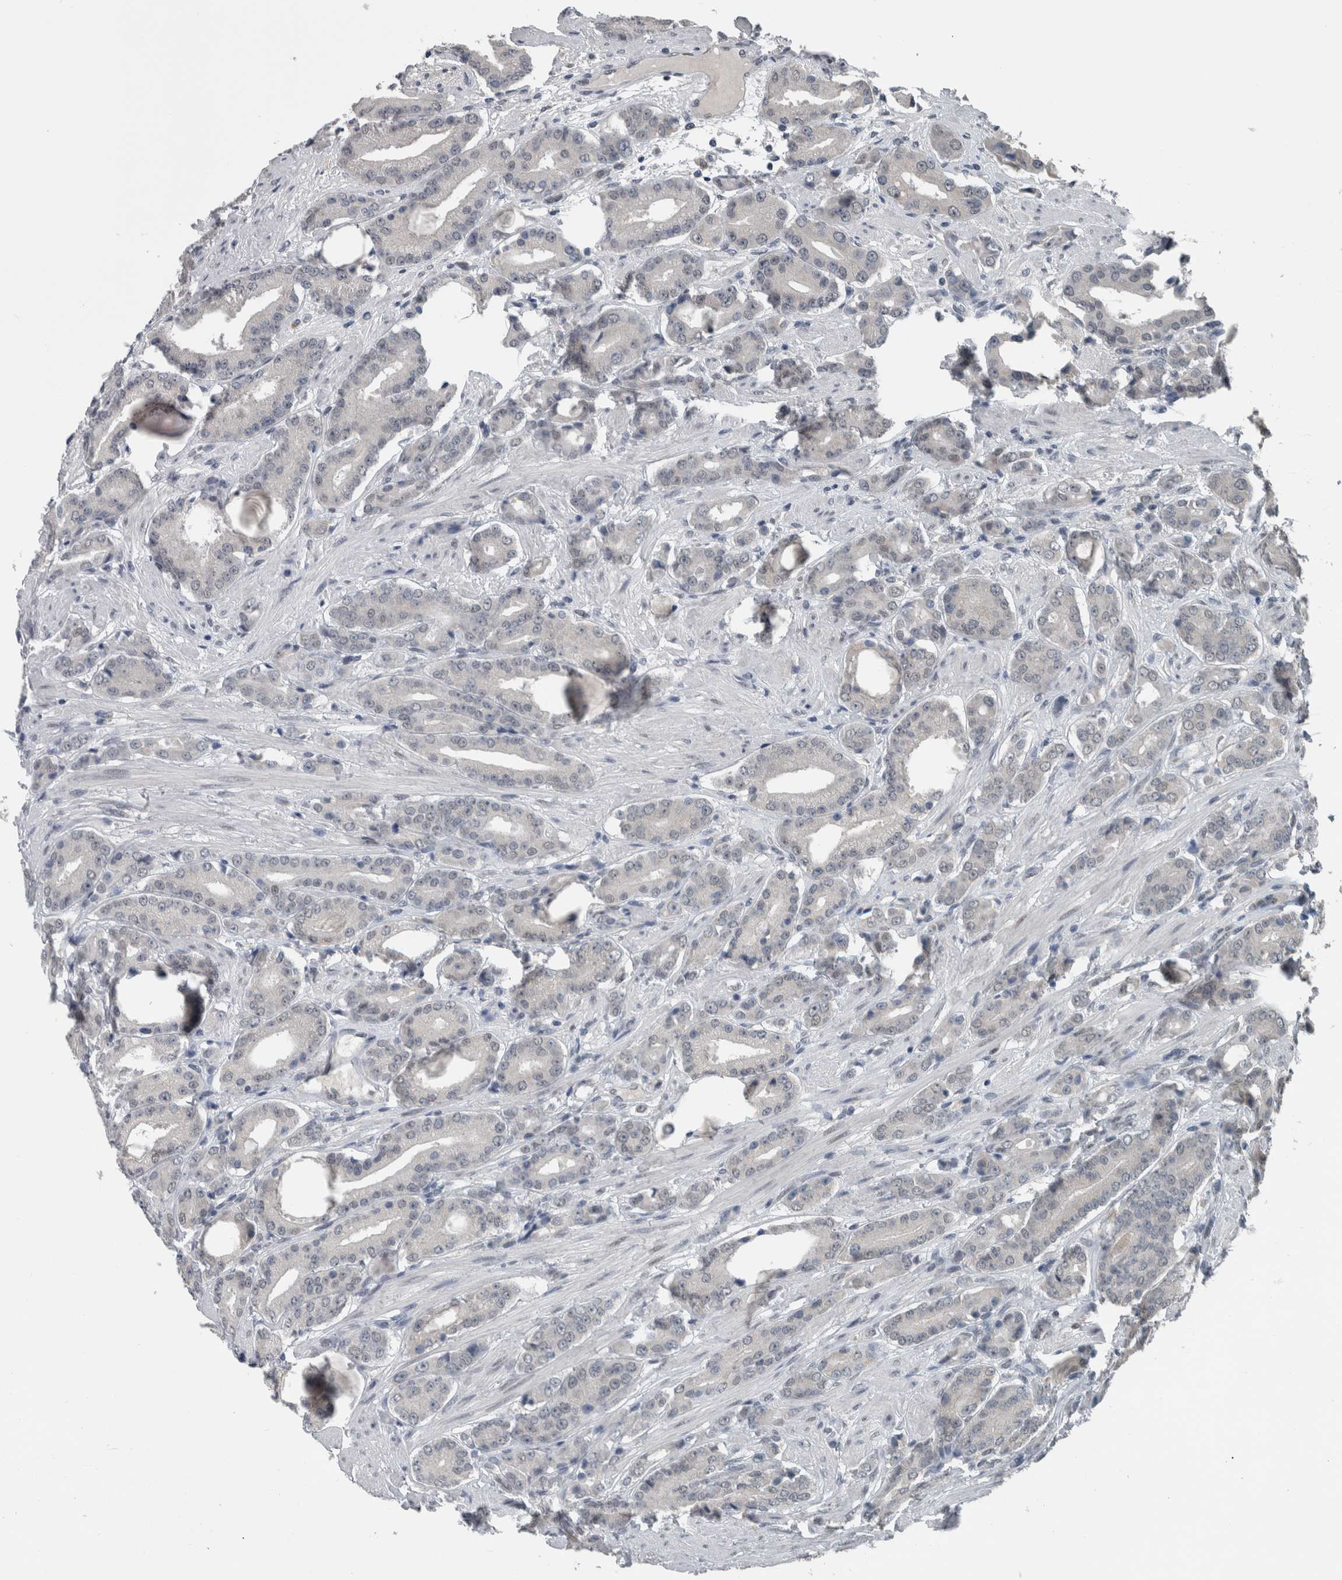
{"staining": {"intensity": "negative", "quantity": "none", "location": "none"}, "tissue": "prostate cancer", "cell_type": "Tumor cells", "image_type": "cancer", "snomed": [{"axis": "morphology", "description": "Adenocarcinoma, High grade"}, {"axis": "topography", "description": "Prostate"}], "caption": "Tumor cells show no significant positivity in prostate cancer.", "gene": "ZBTB21", "patient": {"sex": "male", "age": 71}}